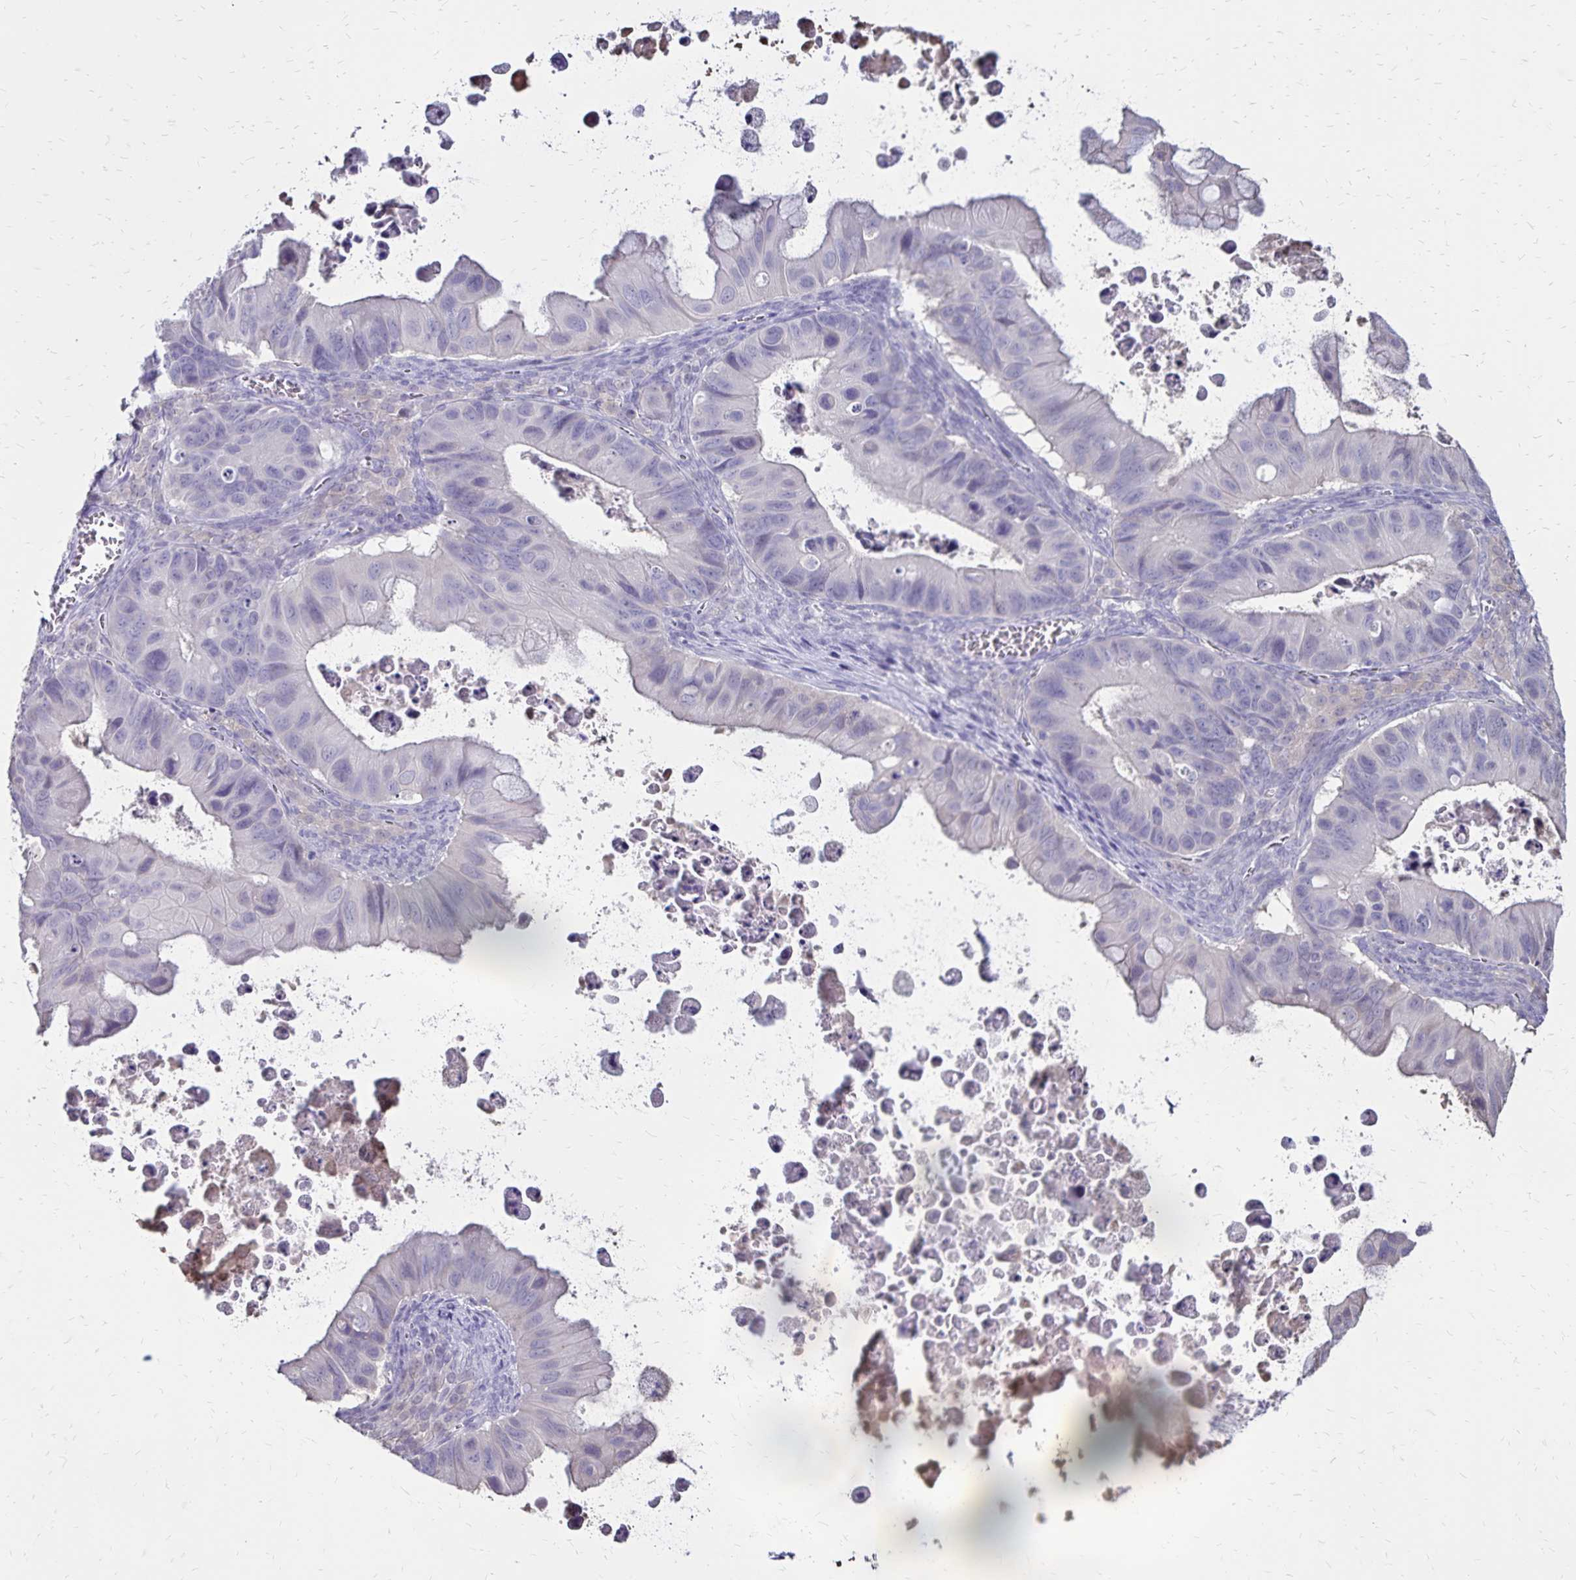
{"staining": {"intensity": "negative", "quantity": "none", "location": "none"}, "tissue": "ovarian cancer", "cell_type": "Tumor cells", "image_type": "cancer", "snomed": [{"axis": "morphology", "description": "Cystadenocarcinoma, mucinous, NOS"}, {"axis": "topography", "description": "Ovary"}], "caption": "Tumor cells are negative for protein expression in human ovarian cancer (mucinous cystadenocarcinoma).", "gene": "SH3GL3", "patient": {"sex": "female", "age": 64}}